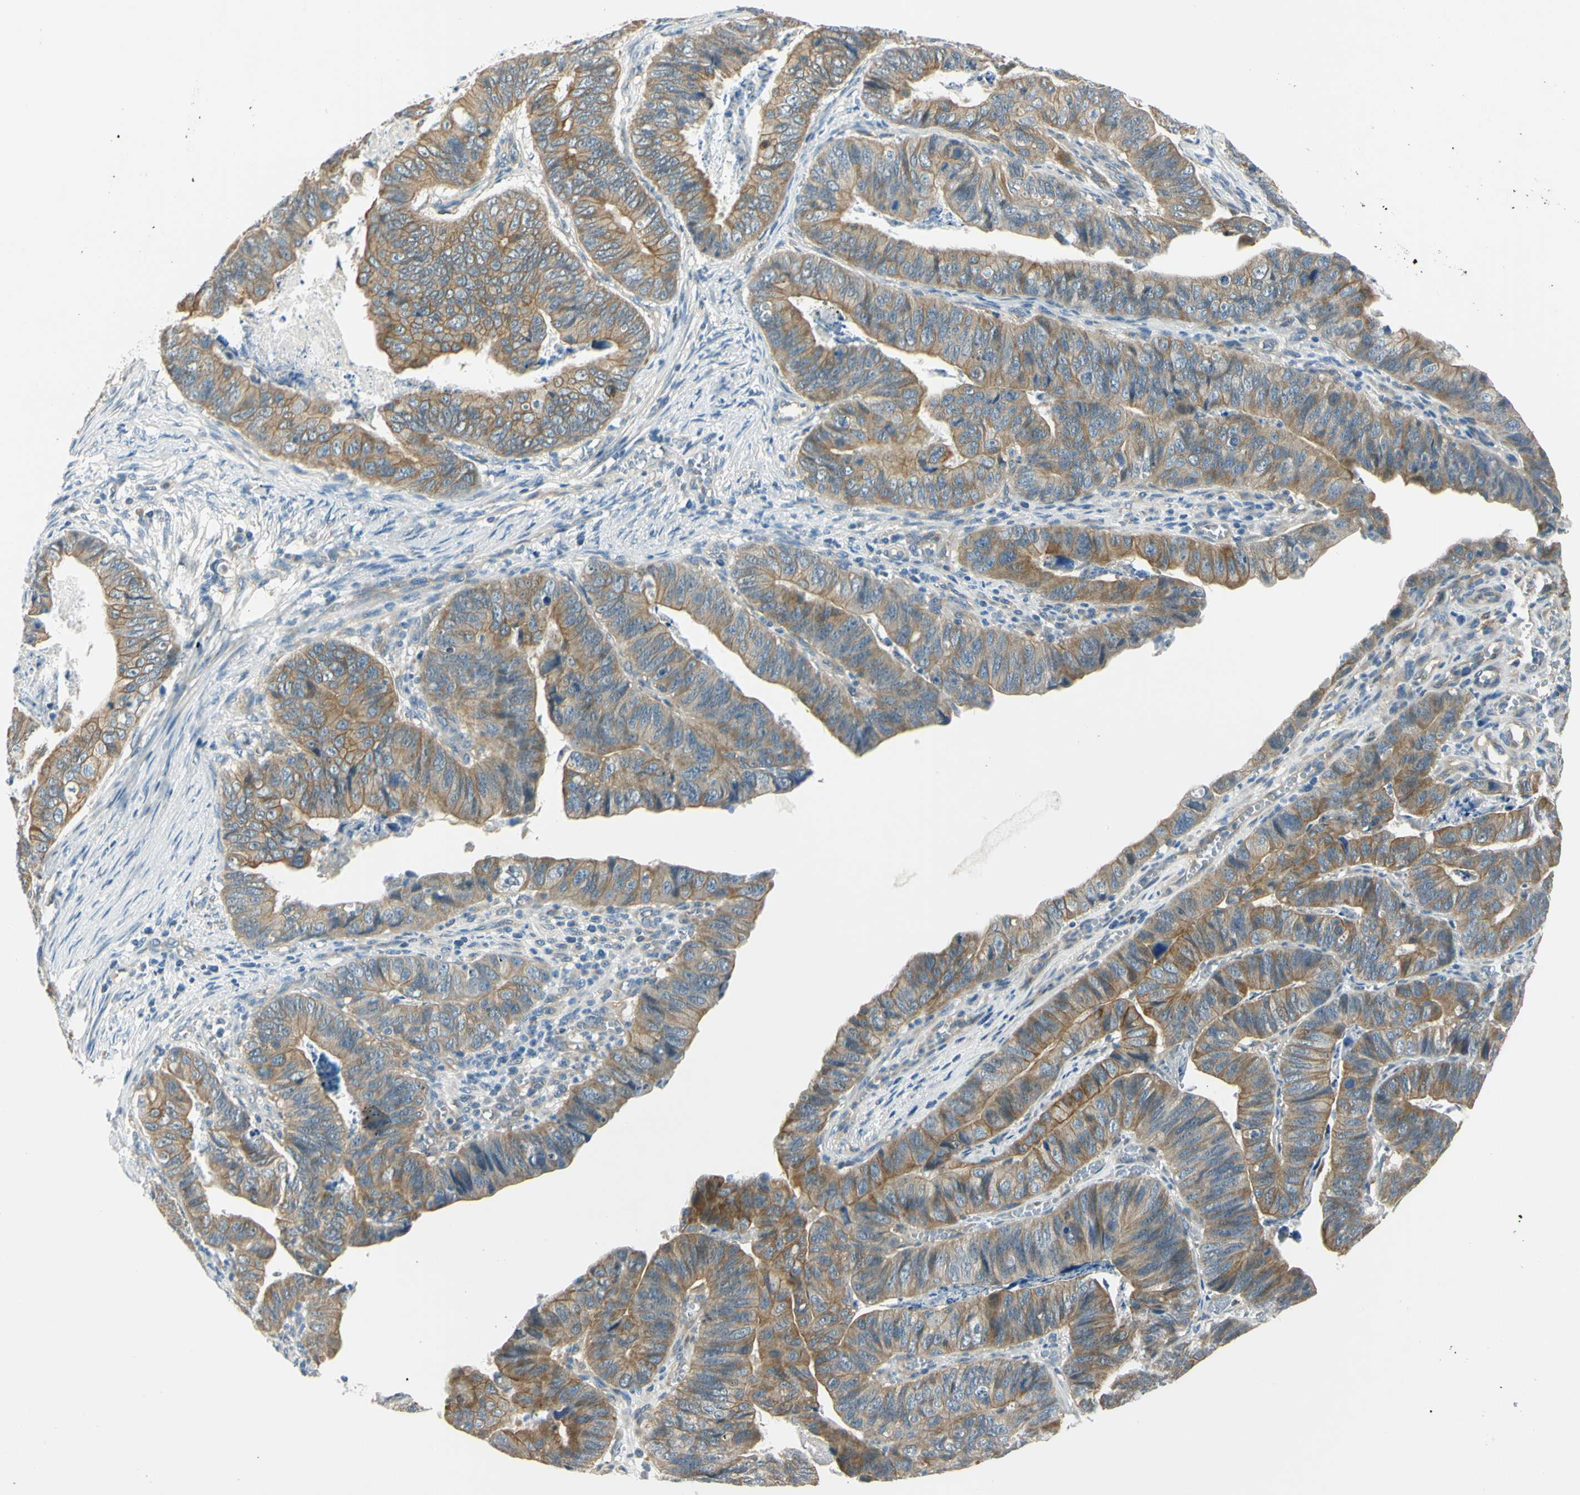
{"staining": {"intensity": "moderate", "quantity": ">75%", "location": "cytoplasmic/membranous"}, "tissue": "stomach cancer", "cell_type": "Tumor cells", "image_type": "cancer", "snomed": [{"axis": "morphology", "description": "Adenocarcinoma, NOS"}, {"axis": "topography", "description": "Stomach, lower"}], "caption": "Immunohistochemical staining of stomach adenocarcinoma shows medium levels of moderate cytoplasmic/membranous protein staining in approximately >75% of tumor cells.", "gene": "LAMA3", "patient": {"sex": "male", "age": 77}}